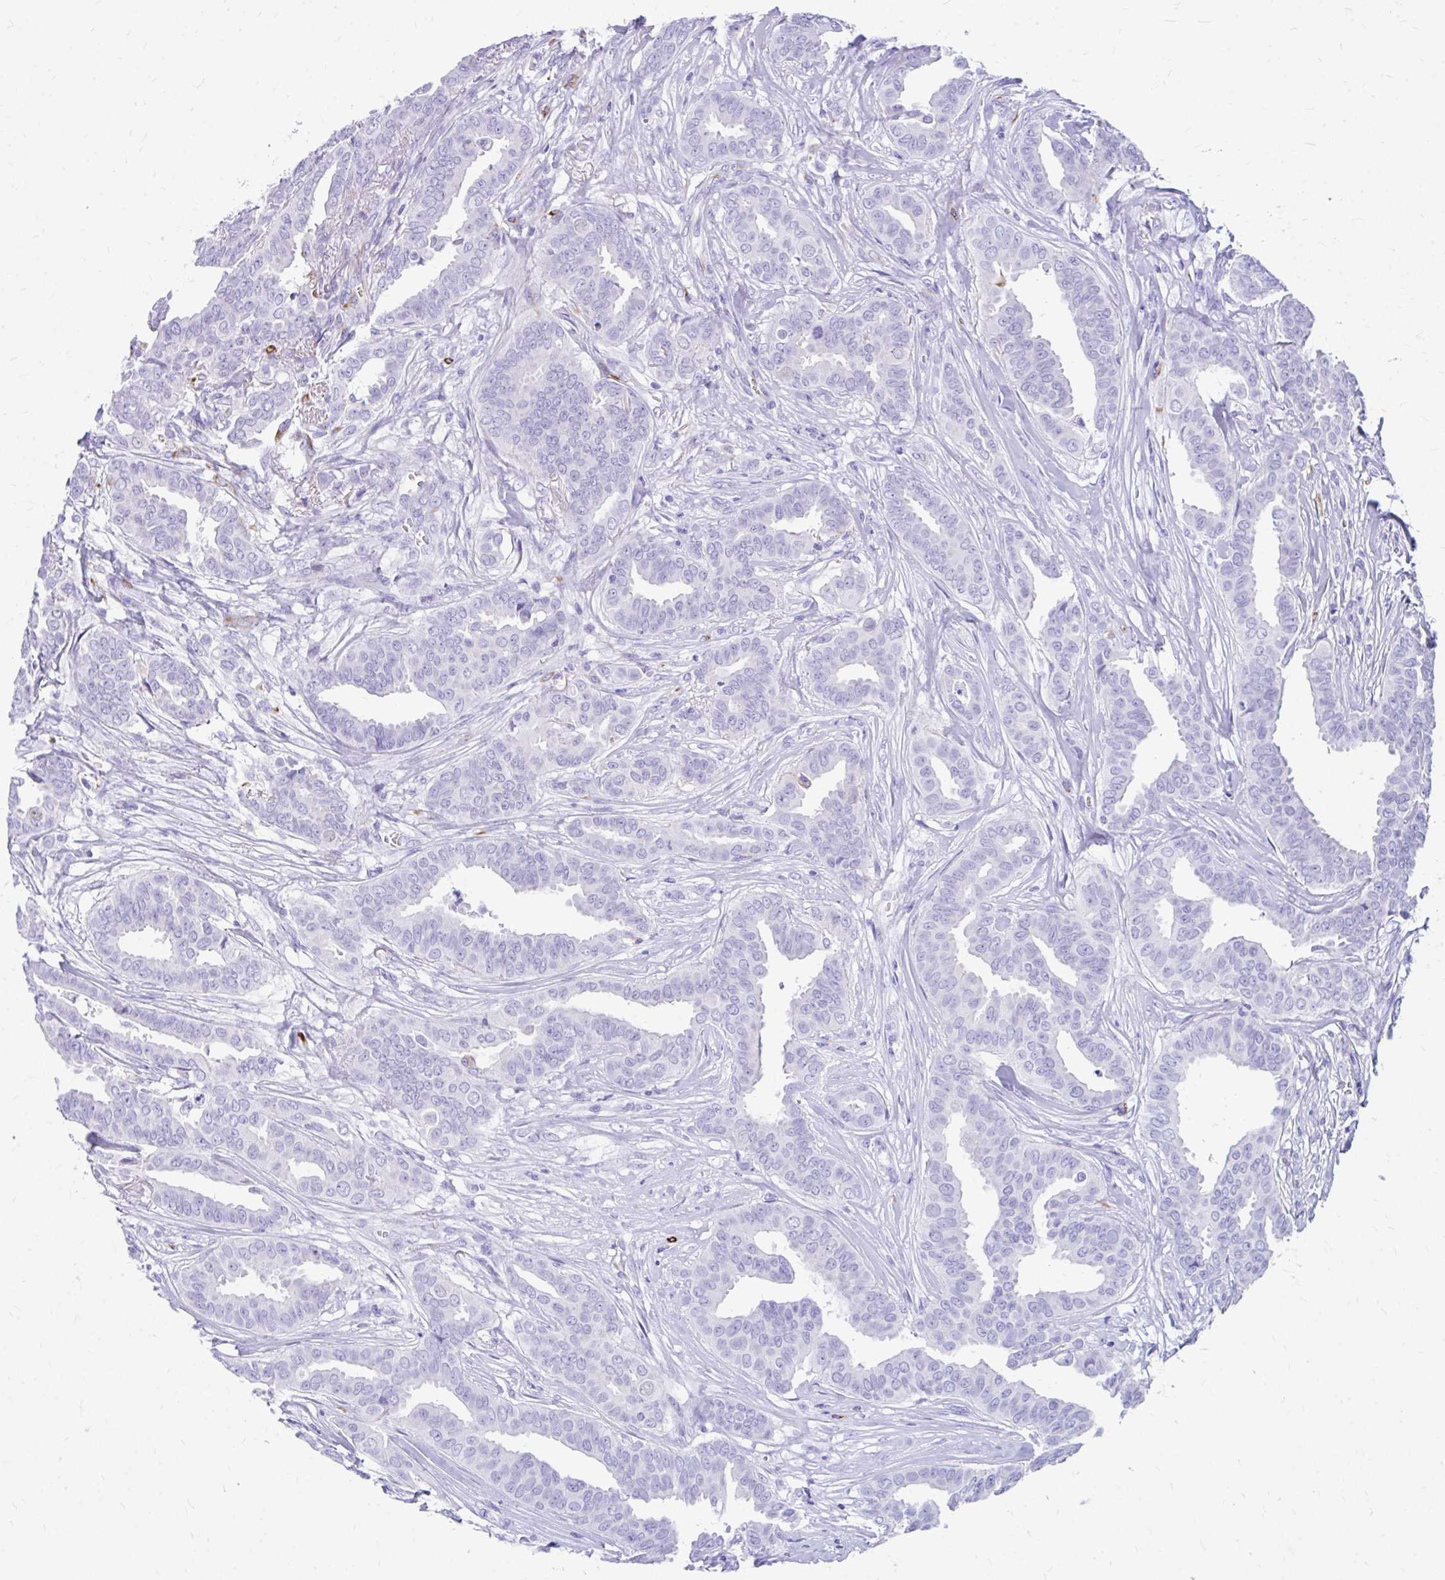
{"staining": {"intensity": "negative", "quantity": "none", "location": "none"}, "tissue": "breast cancer", "cell_type": "Tumor cells", "image_type": "cancer", "snomed": [{"axis": "morphology", "description": "Duct carcinoma"}, {"axis": "topography", "description": "Breast"}], "caption": "Tumor cells show no significant expression in invasive ductal carcinoma (breast).", "gene": "ZNF699", "patient": {"sex": "female", "age": 45}}